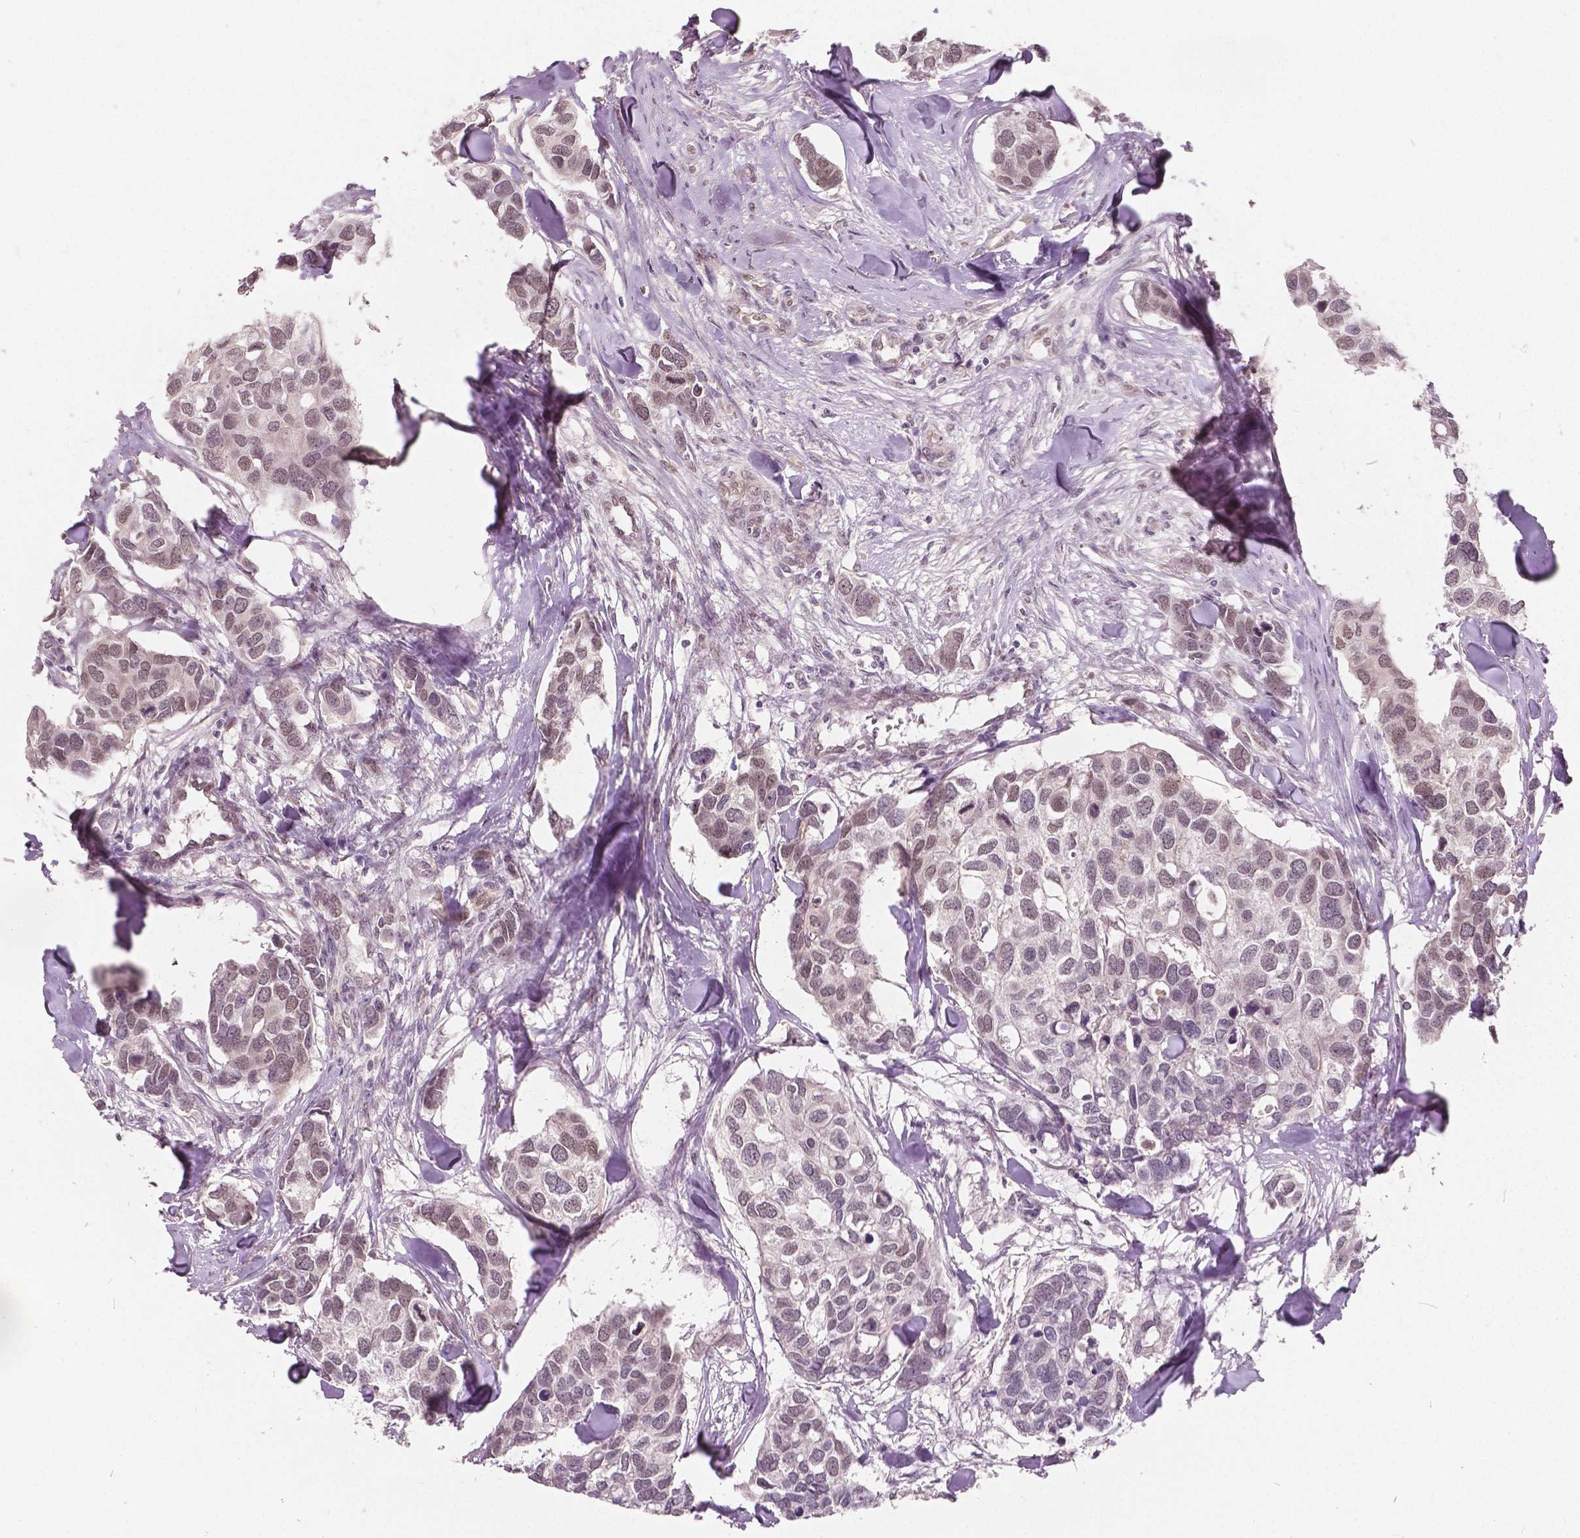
{"staining": {"intensity": "negative", "quantity": "none", "location": "none"}, "tissue": "breast cancer", "cell_type": "Tumor cells", "image_type": "cancer", "snomed": [{"axis": "morphology", "description": "Duct carcinoma"}, {"axis": "topography", "description": "Breast"}], "caption": "Immunohistochemistry micrograph of human breast cancer (intraductal carcinoma) stained for a protein (brown), which demonstrates no expression in tumor cells.", "gene": "HMBOX1", "patient": {"sex": "female", "age": 83}}